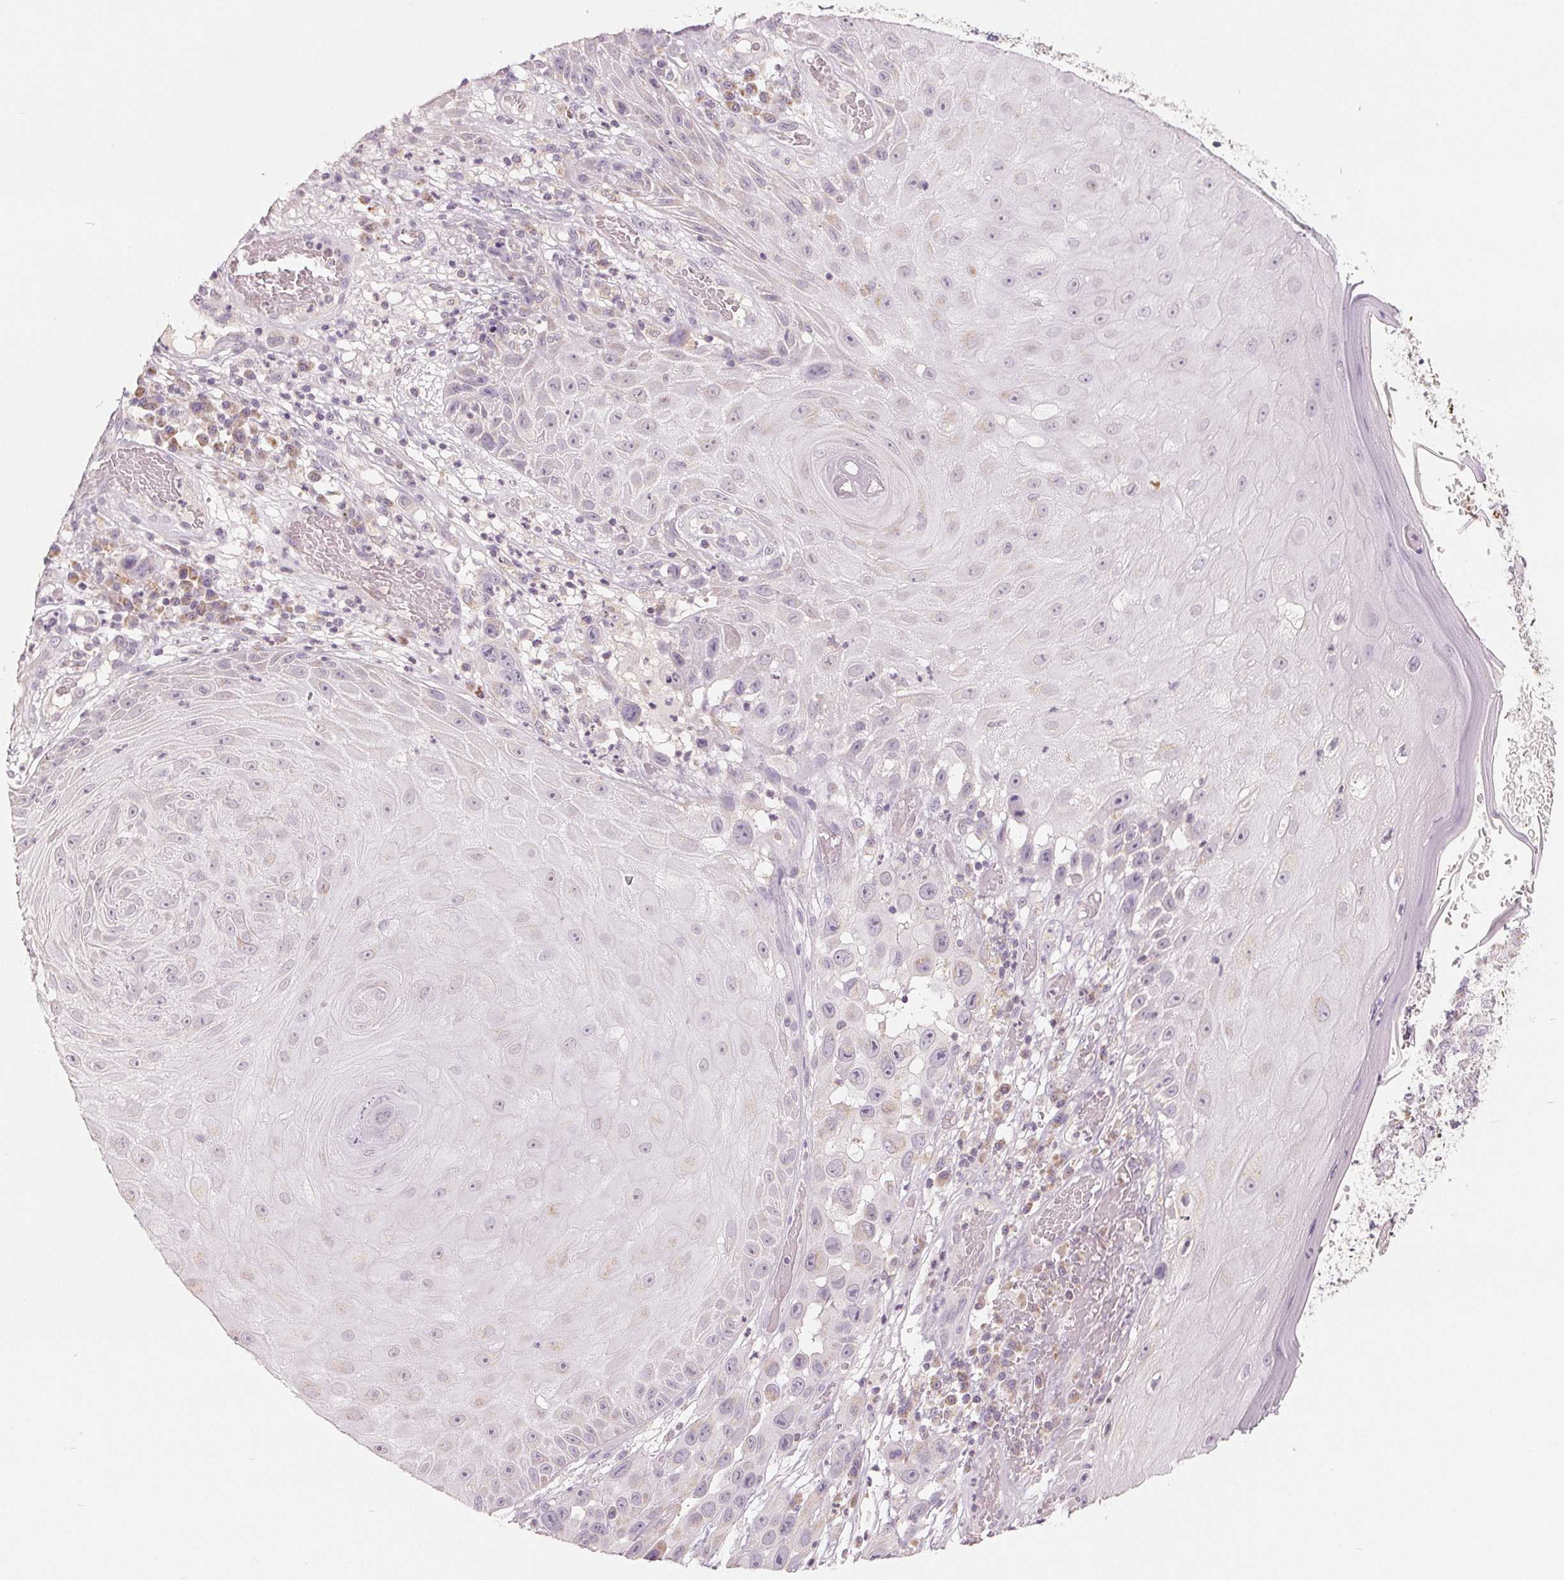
{"staining": {"intensity": "negative", "quantity": "none", "location": "none"}, "tissue": "skin cancer", "cell_type": "Tumor cells", "image_type": "cancer", "snomed": [{"axis": "morphology", "description": "Squamous cell carcinoma, NOS"}, {"axis": "topography", "description": "Skin"}], "caption": "The micrograph exhibits no significant expression in tumor cells of skin cancer. (DAB (3,3'-diaminobenzidine) immunohistochemistry visualized using brightfield microscopy, high magnification).", "gene": "GHITM", "patient": {"sex": "male", "age": 81}}